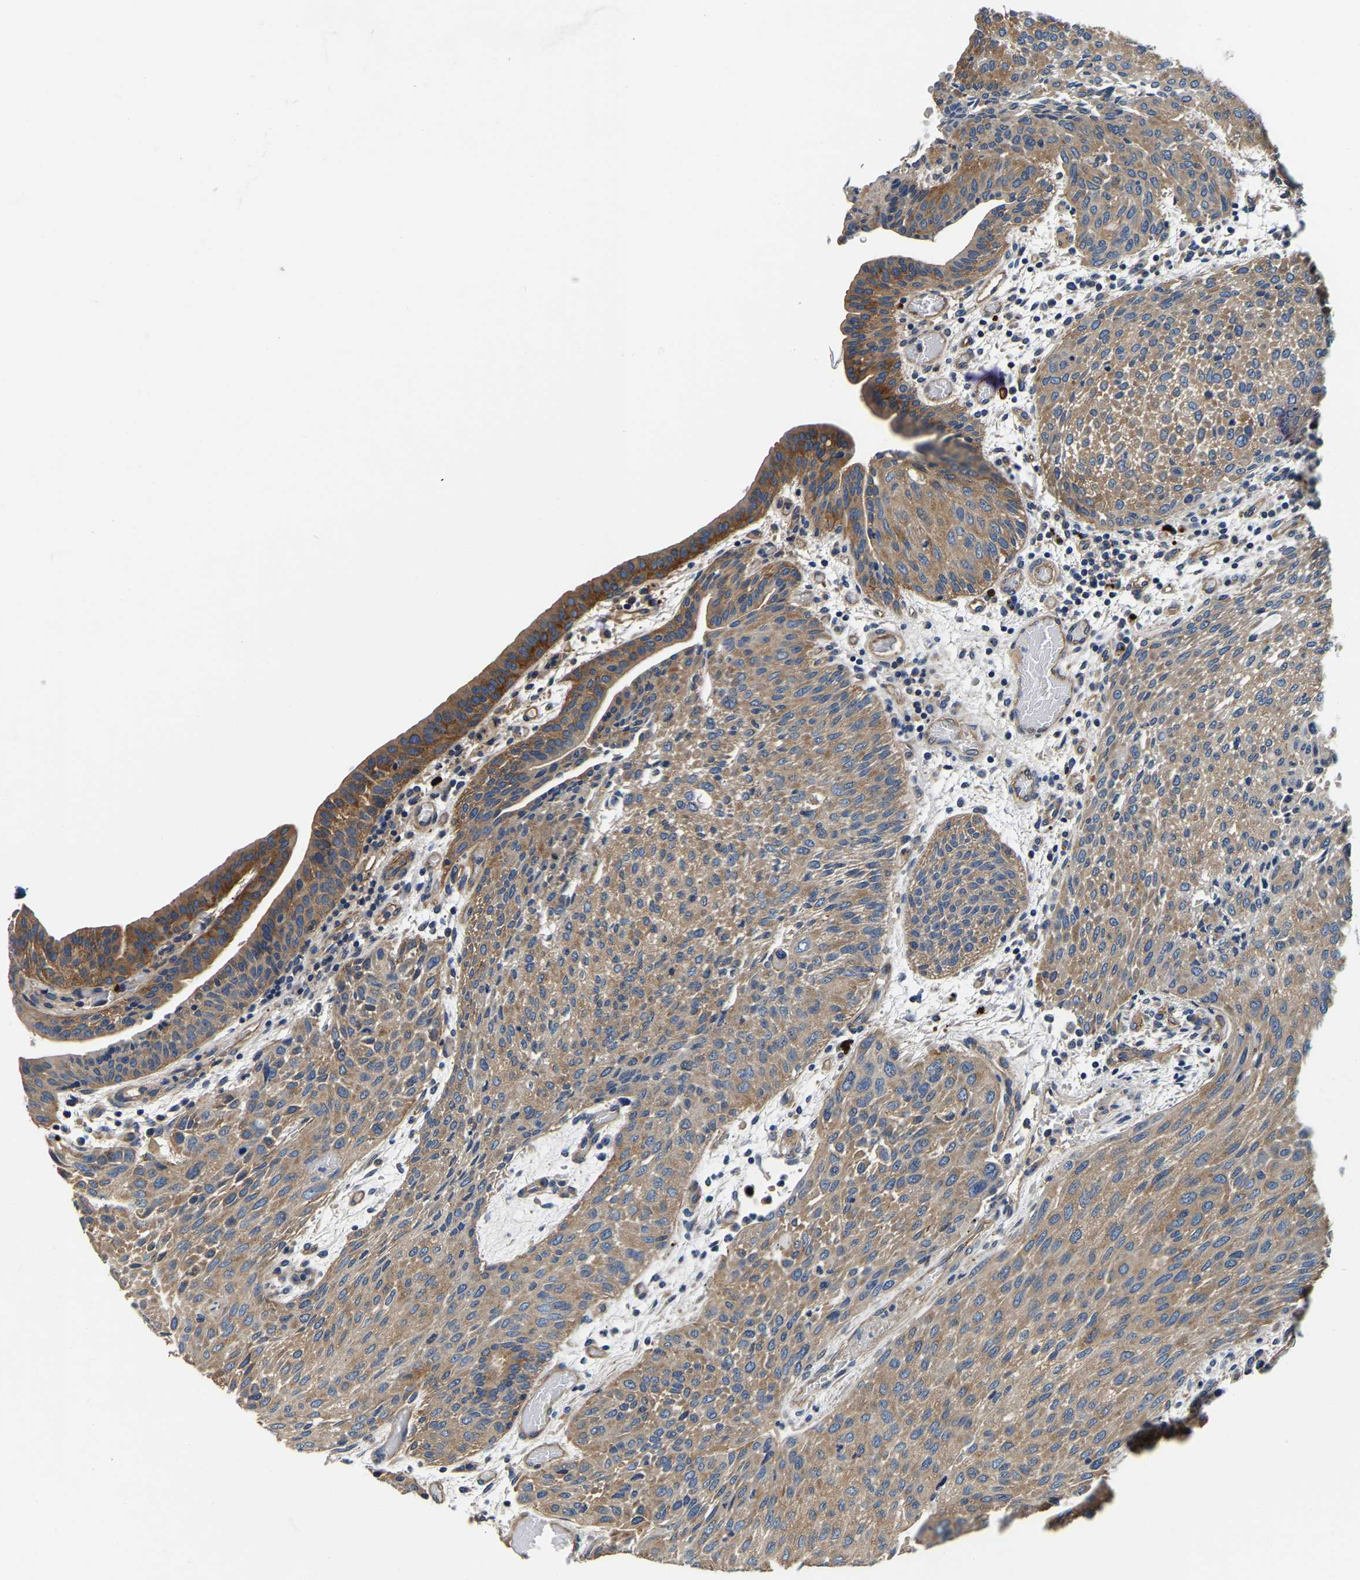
{"staining": {"intensity": "moderate", "quantity": ">75%", "location": "cytoplasmic/membranous"}, "tissue": "urothelial cancer", "cell_type": "Tumor cells", "image_type": "cancer", "snomed": [{"axis": "morphology", "description": "Urothelial carcinoma, Low grade"}, {"axis": "morphology", "description": "Urothelial carcinoma, High grade"}, {"axis": "topography", "description": "Urinary bladder"}], "caption": "A brown stain labels moderate cytoplasmic/membranous staining of a protein in urothelial cancer tumor cells.", "gene": "SH3GLB1", "patient": {"sex": "male", "age": 35}}